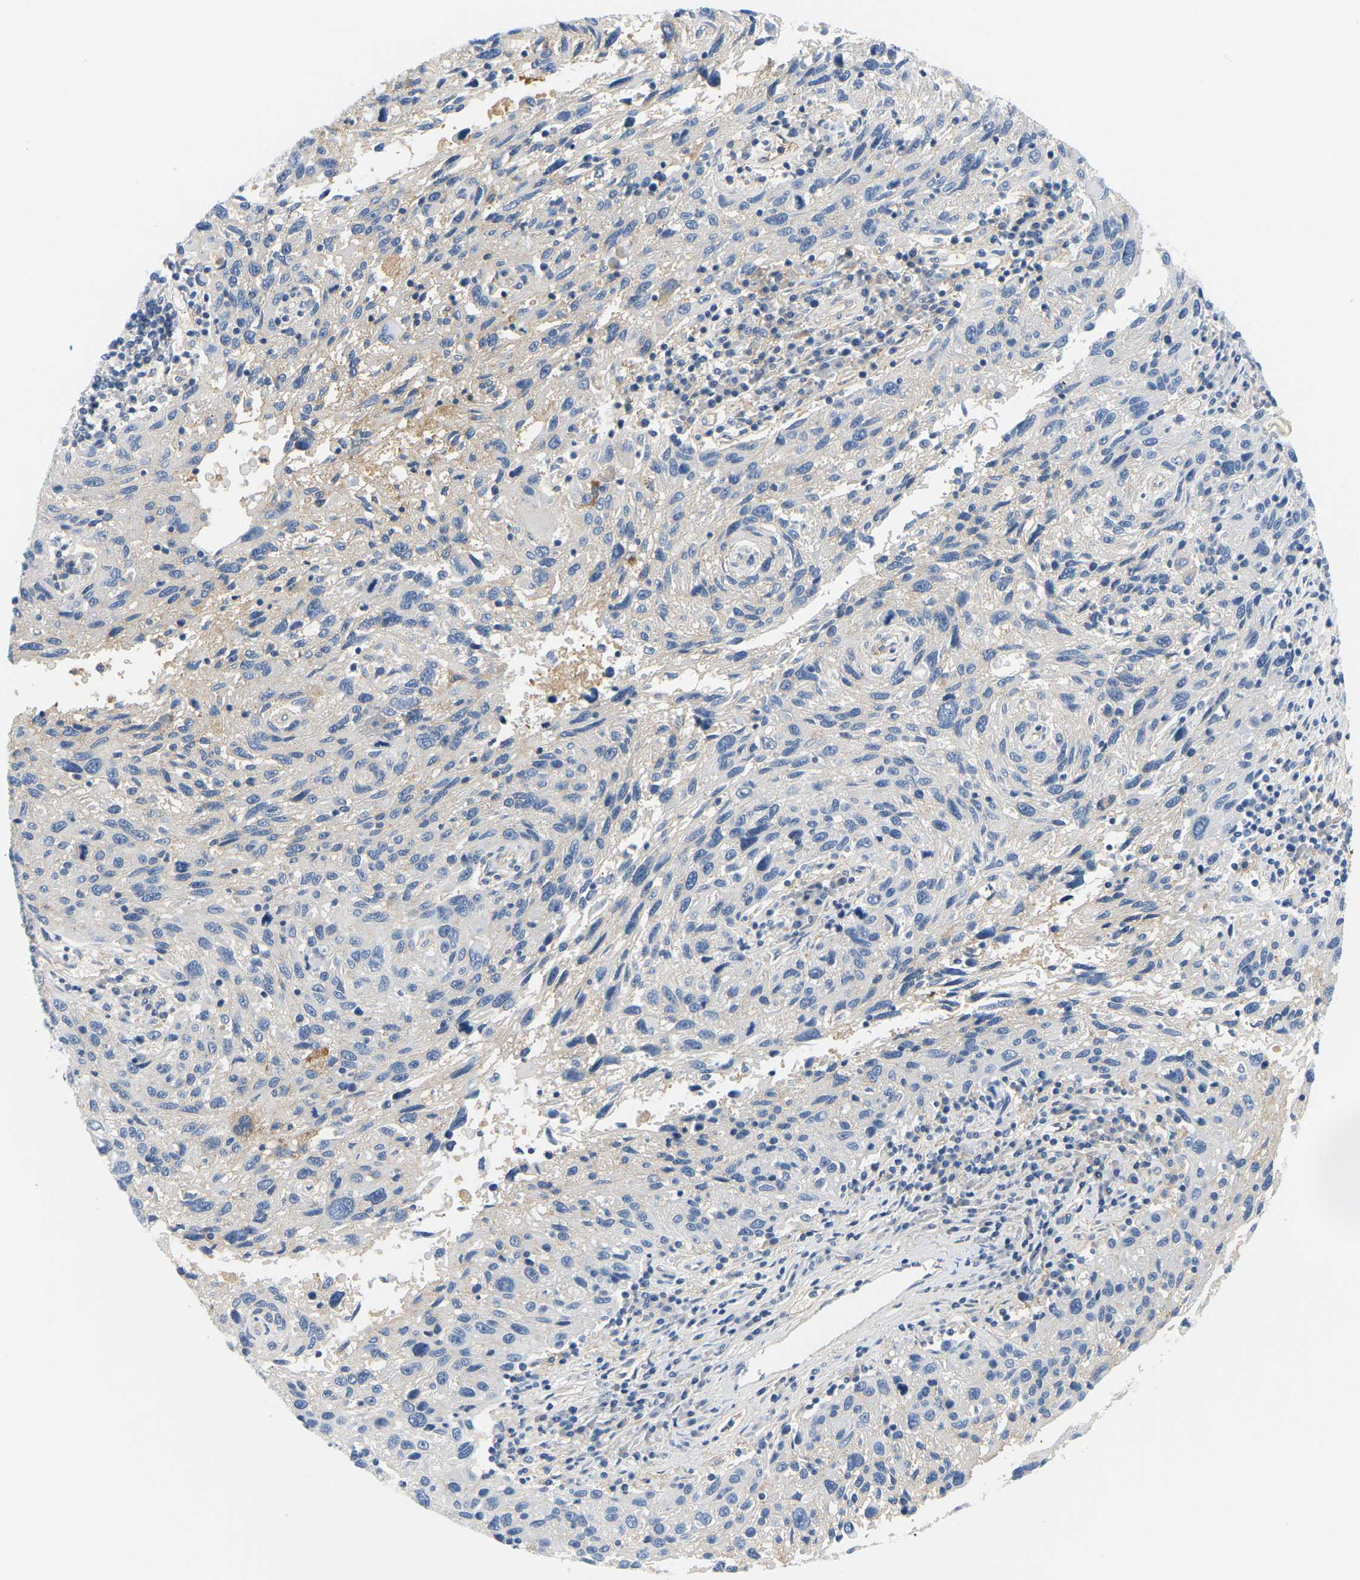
{"staining": {"intensity": "weak", "quantity": "<25%", "location": "cytoplasmic/membranous"}, "tissue": "melanoma", "cell_type": "Tumor cells", "image_type": "cancer", "snomed": [{"axis": "morphology", "description": "Malignant melanoma, NOS"}, {"axis": "topography", "description": "Skin"}], "caption": "Tumor cells are negative for brown protein staining in malignant melanoma.", "gene": "APOB", "patient": {"sex": "male", "age": 53}}